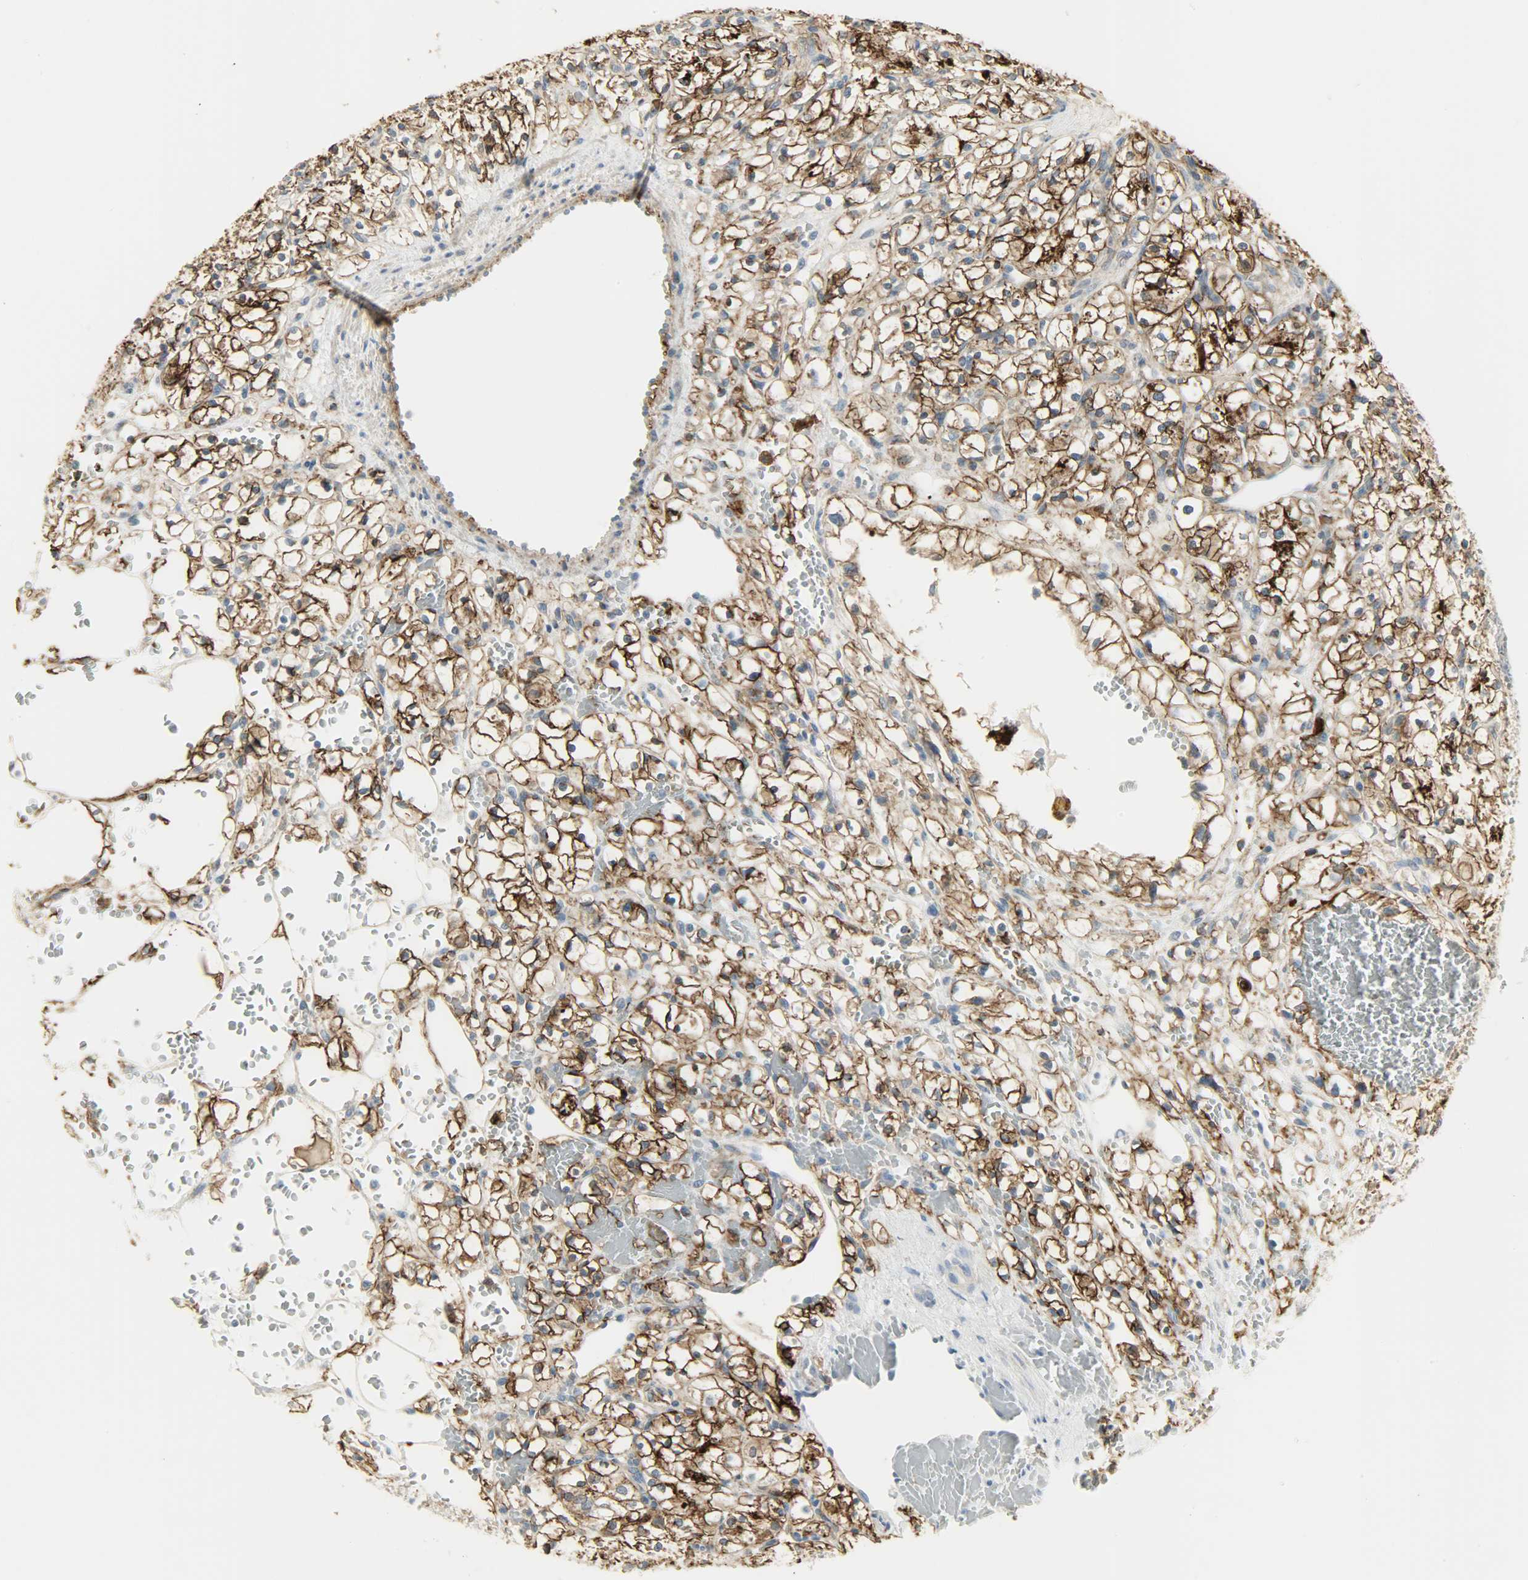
{"staining": {"intensity": "strong", "quantity": ">75%", "location": "cytoplasmic/membranous"}, "tissue": "renal cancer", "cell_type": "Tumor cells", "image_type": "cancer", "snomed": [{"axis": "morphology", "description": "Adenocarcinoma, NOS"}, {"axis": "topography", "description": "Kidney"}], "caption": "IHC of human adenocarcinoma (renal) demonstrates high levels of strong cytoplasmic/membranous expression in approximately >75% of tumor cells.", "gene": "ENPEP", "patient": {"sex": "female", "age": 60}}